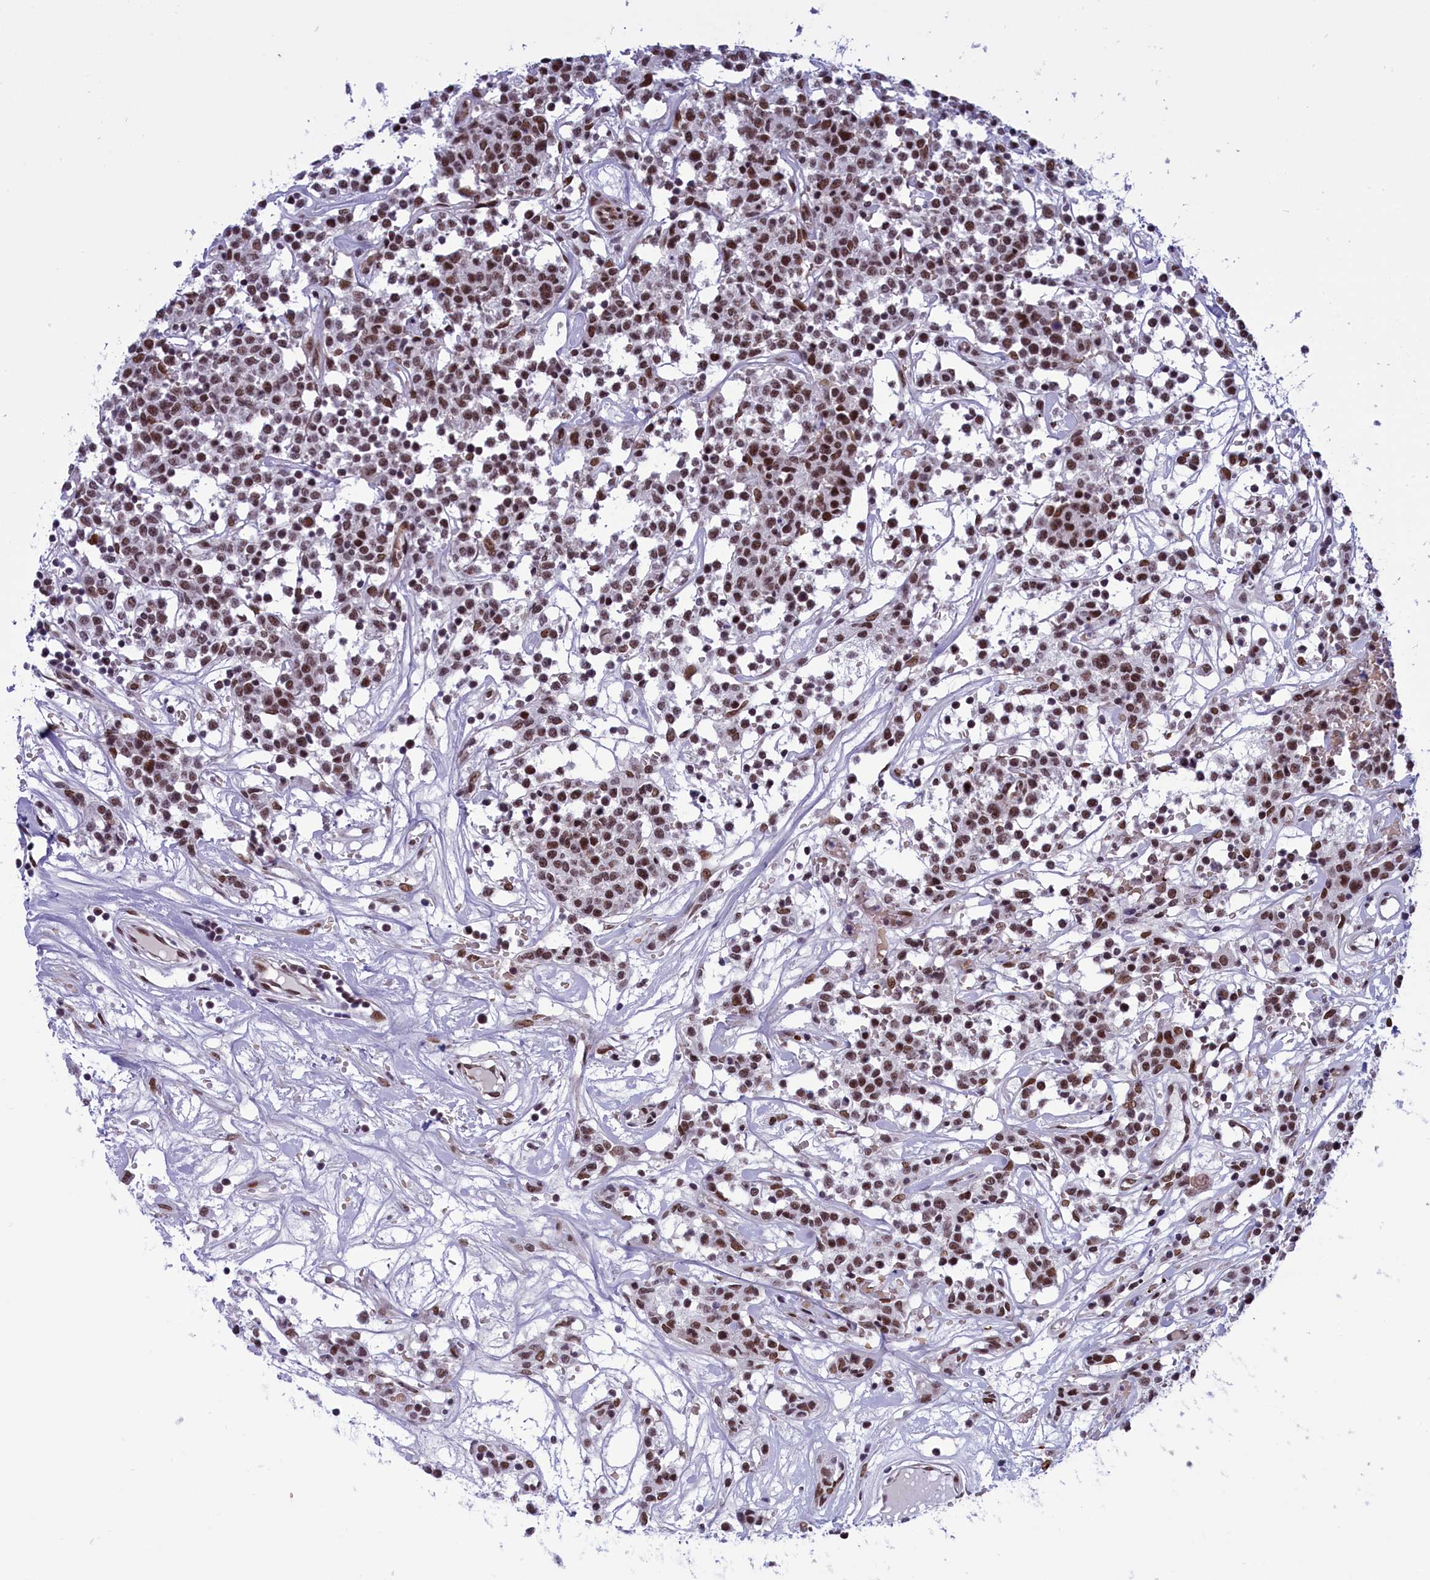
{"staining": {"intensity": "strong", "quantity": ">75%", "location": "nuclear"}, "tissue": "lymphoma", "cell_type": "Tumor cells", "image_type": "cancer", "snomed": [{"axis": "morphology", "description": "Malignant lymphoma, non-Hodgkin's type, Low grade"}, {"axis": "topography", "description": "Small intestine"}], "caption": "A high amount of strong nuclear staining is seen in approximately >75% of tumor cells in lymphoma tissue.", "gene": "MPHOSPH8", "patient": {"sex": "female", "age": 59}}